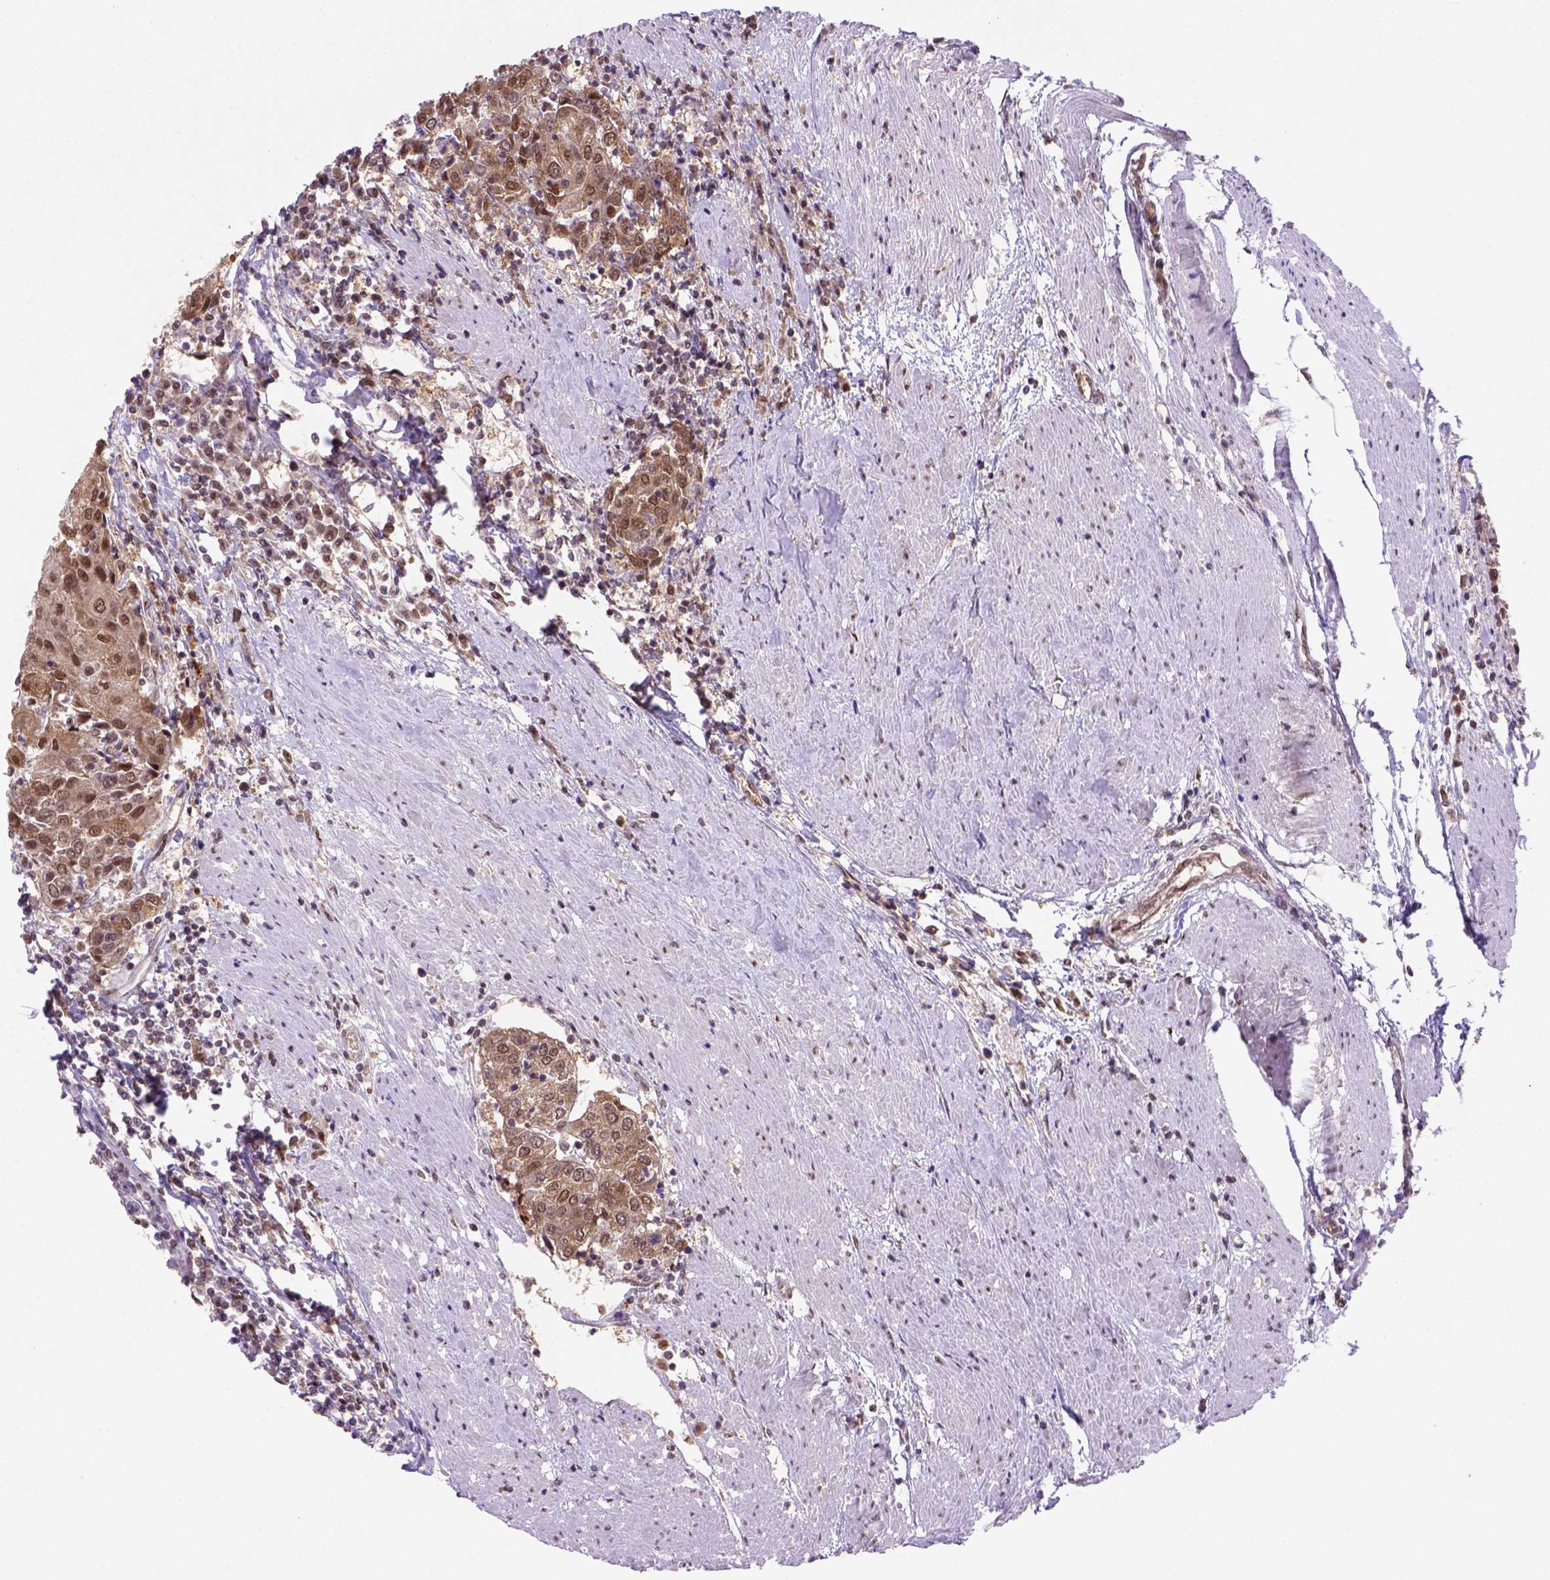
{"staining": {"intensity": "moderate", "quantity": ">75%", "location": "cytoplasmic/membranous,nuclear"}, "tissue": "urothelial cancer", "cell_type": "Tumor cells", "image_type": "cancer", "snomed": [{"axis": "morphology", "description": "Urothelial carcinoma, High grade"}, {"axis": "topography", "description": "Urinary bladder"}], "caption": "The image reveals immunohistochemical staining of urothelial carcinoma (high-grade). There is moderate cytoplasmic/membranous and nuclear positivity is identified in about >75% of tumor cells. (IHC, brightfield microscopy, high magnification).", "gene": "PSMC2", "patient": {"sex": "female", "age": 85}}